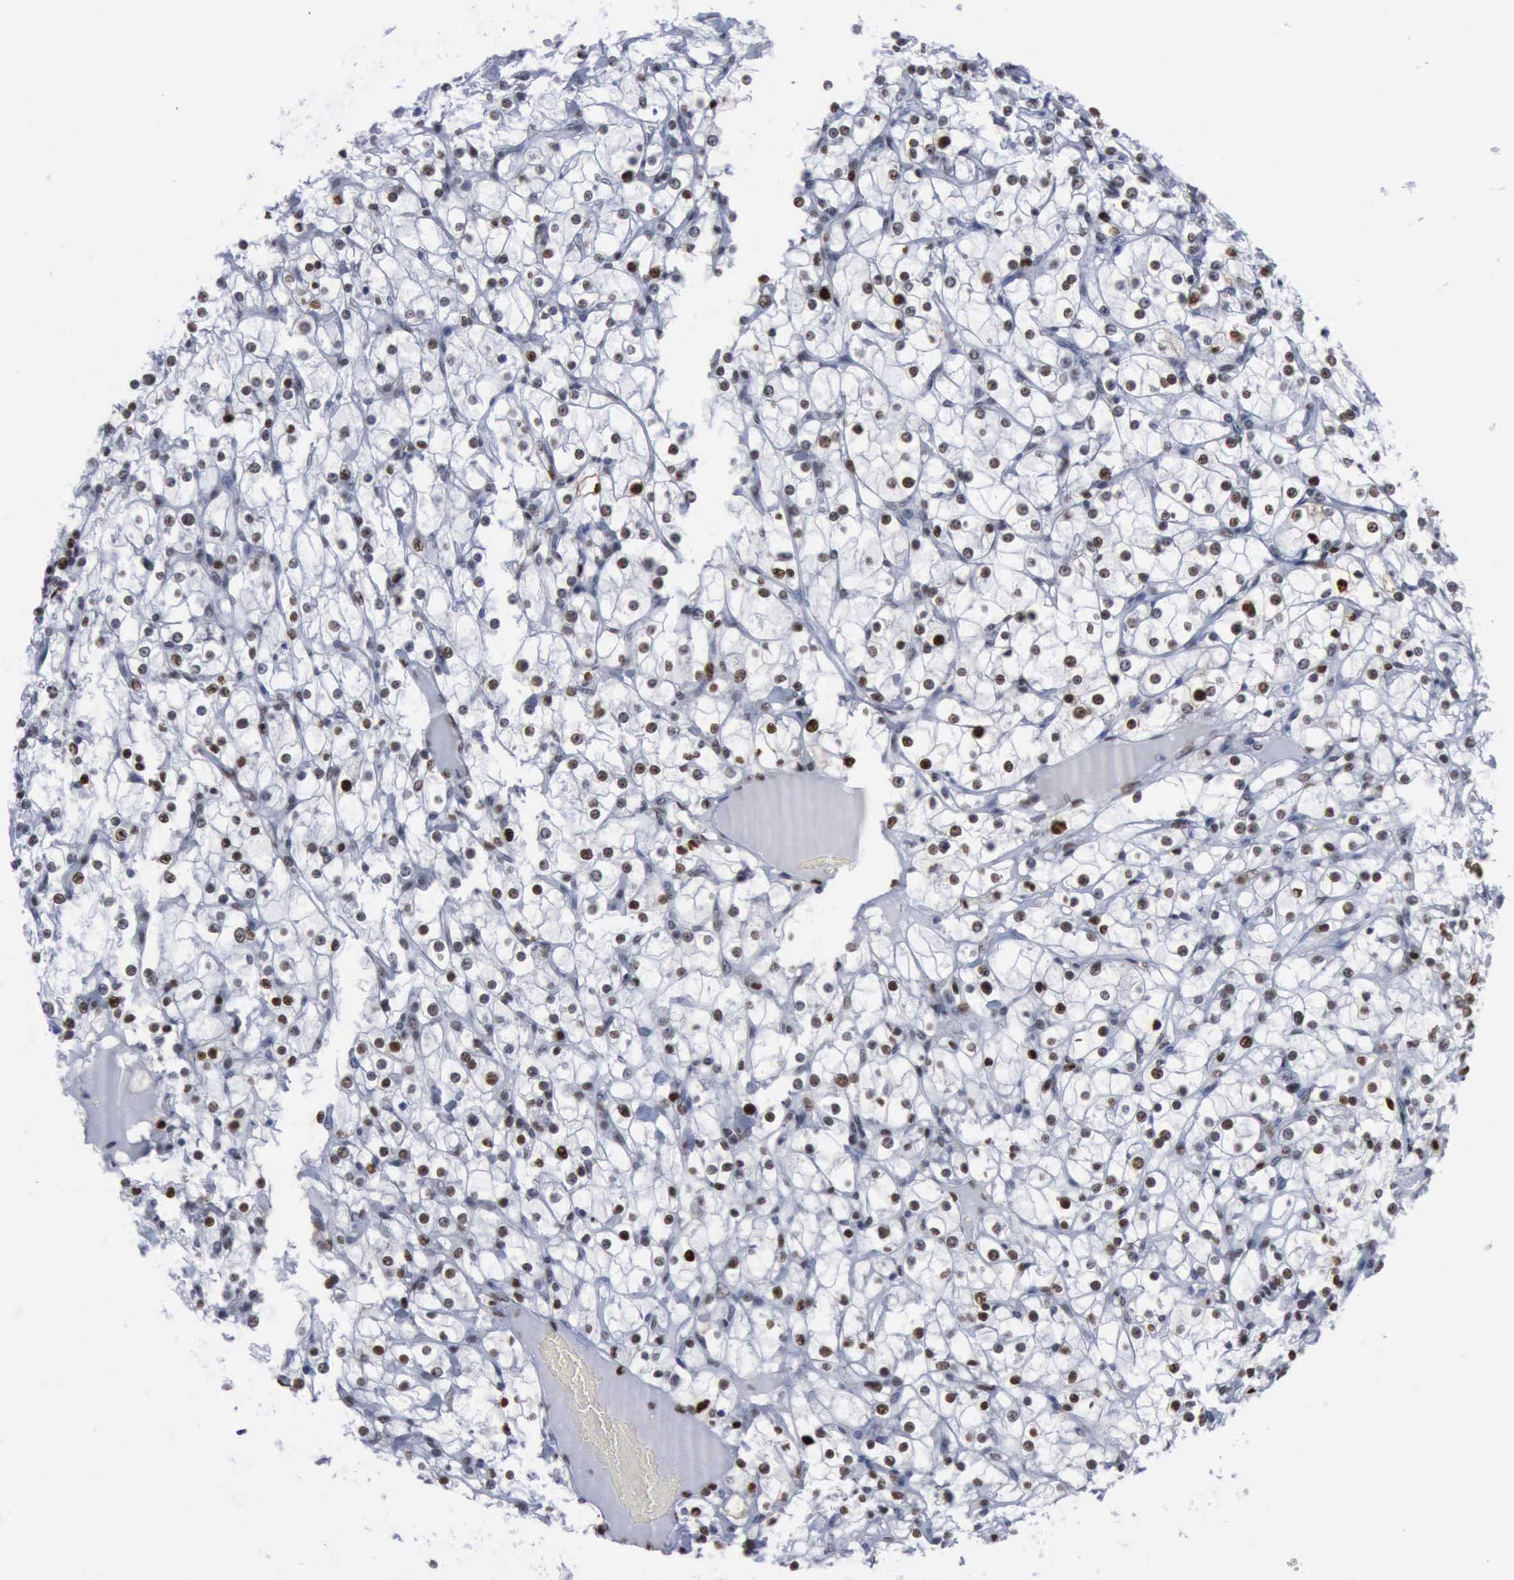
{"staining": {"intensity": "moderate", "quantity": "<25%", "location": "nuclear"}, "tissue": "renal cancer", "cell_type": "Tumor cells", "image_type": "cancer", "snomed": [{"axis": "morphology", "description": "Adenocarcinoma, NOS"}, {"axis": "topography", "description": "Kidney"}], "caption": "There is low levels of moderate nuclear positivity in tumor cells of renal cancer, as demonstrated by immunohistochemical staining (brown color).", "gene": "PCNA", "patient": {"sex": "female", "age": 73}}